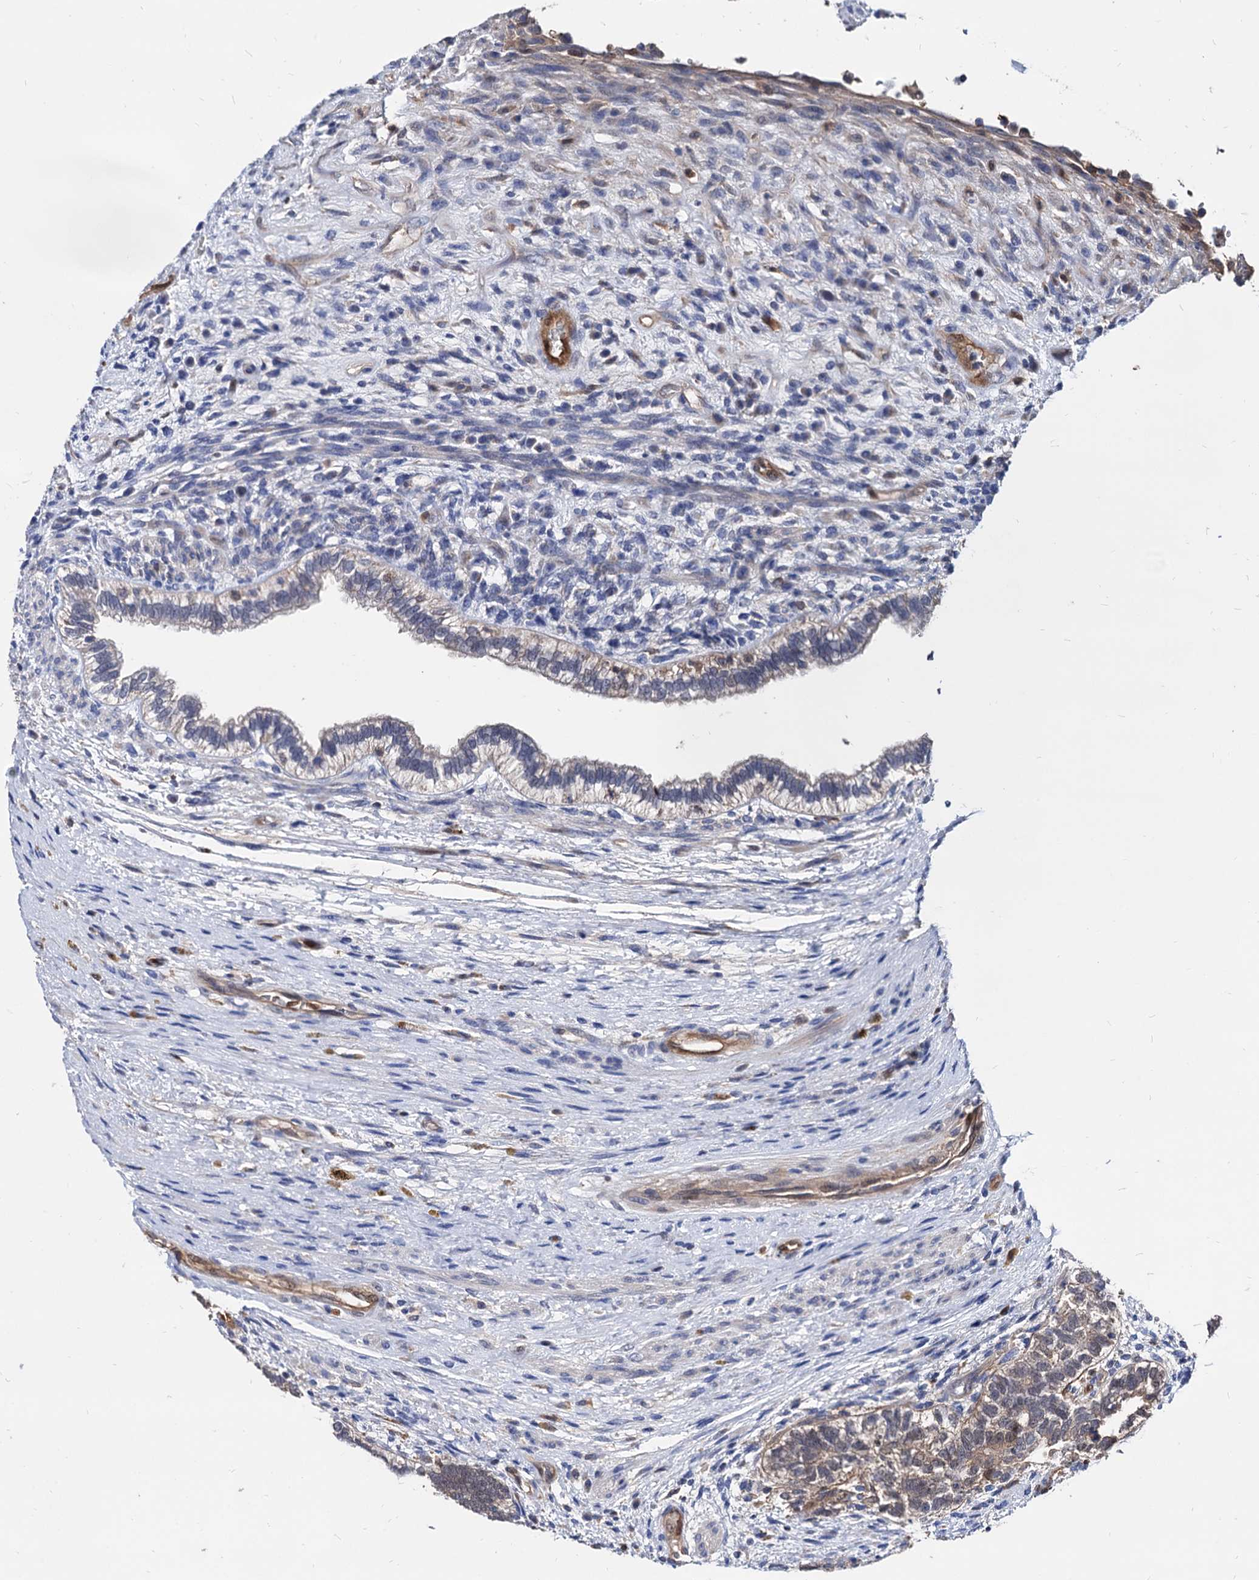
{"staining": {"intensity": "weak", "quantity": "<25%", "location": "cytoplasmic/membranous"}, "tissue": "testis cancer", "cell_type": "Tumor cells", "image_type": "cancer", "snomed": [{"axis": "morphology", "description": "Carcinoma, Embryonal, NOS"}, {"axis": "topography", "description": "Testis"}], "caption": "Embryonal carcinoma (testis) stained for a protein using immunohistochemistry reveals no staining tumor cells.", "gene": "CPPED1", "patient": {"sex": "male", "age": 26}}